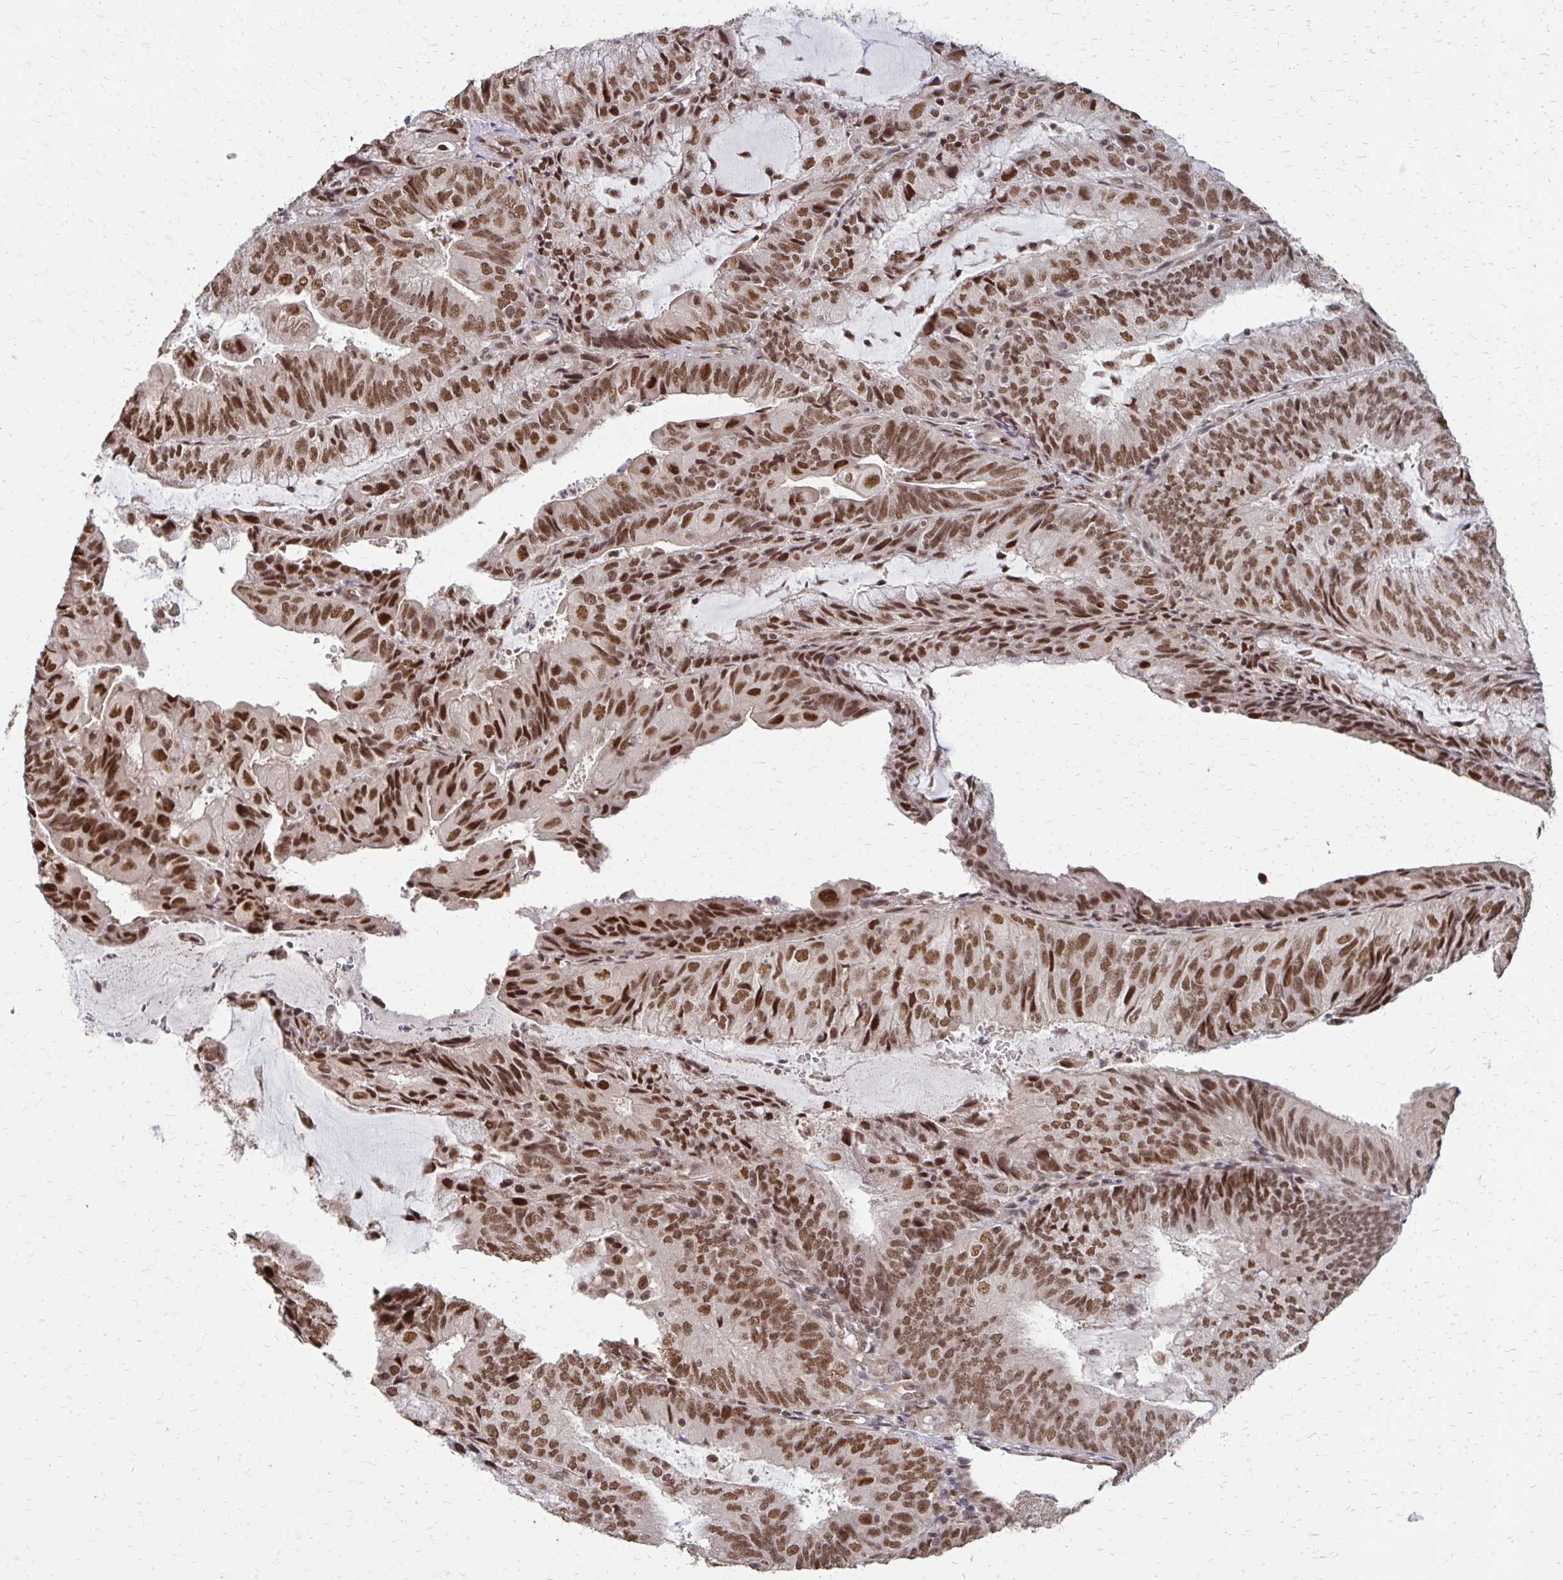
{"staining": {"intensity": "moderate", "quantity": ">75%", "location": "nuclear"}, "tissue": "endometrial cancer", "cell_type": "Tumor cells", "image_type": "cancer", "snomed": [{"axis": "morphology", "description": "Adenocarcinoma, NOS"}, {"axis": "topography", "description": "Endometrium"}], "caption": "Protein positivity by immunohistochemistry exhibits moderate nuclear staining in approximately >75% of tumor cells in endometrial adenocarcinoma.", "gene": "SS18", "patient": {"sex": "female", "age": 81}}